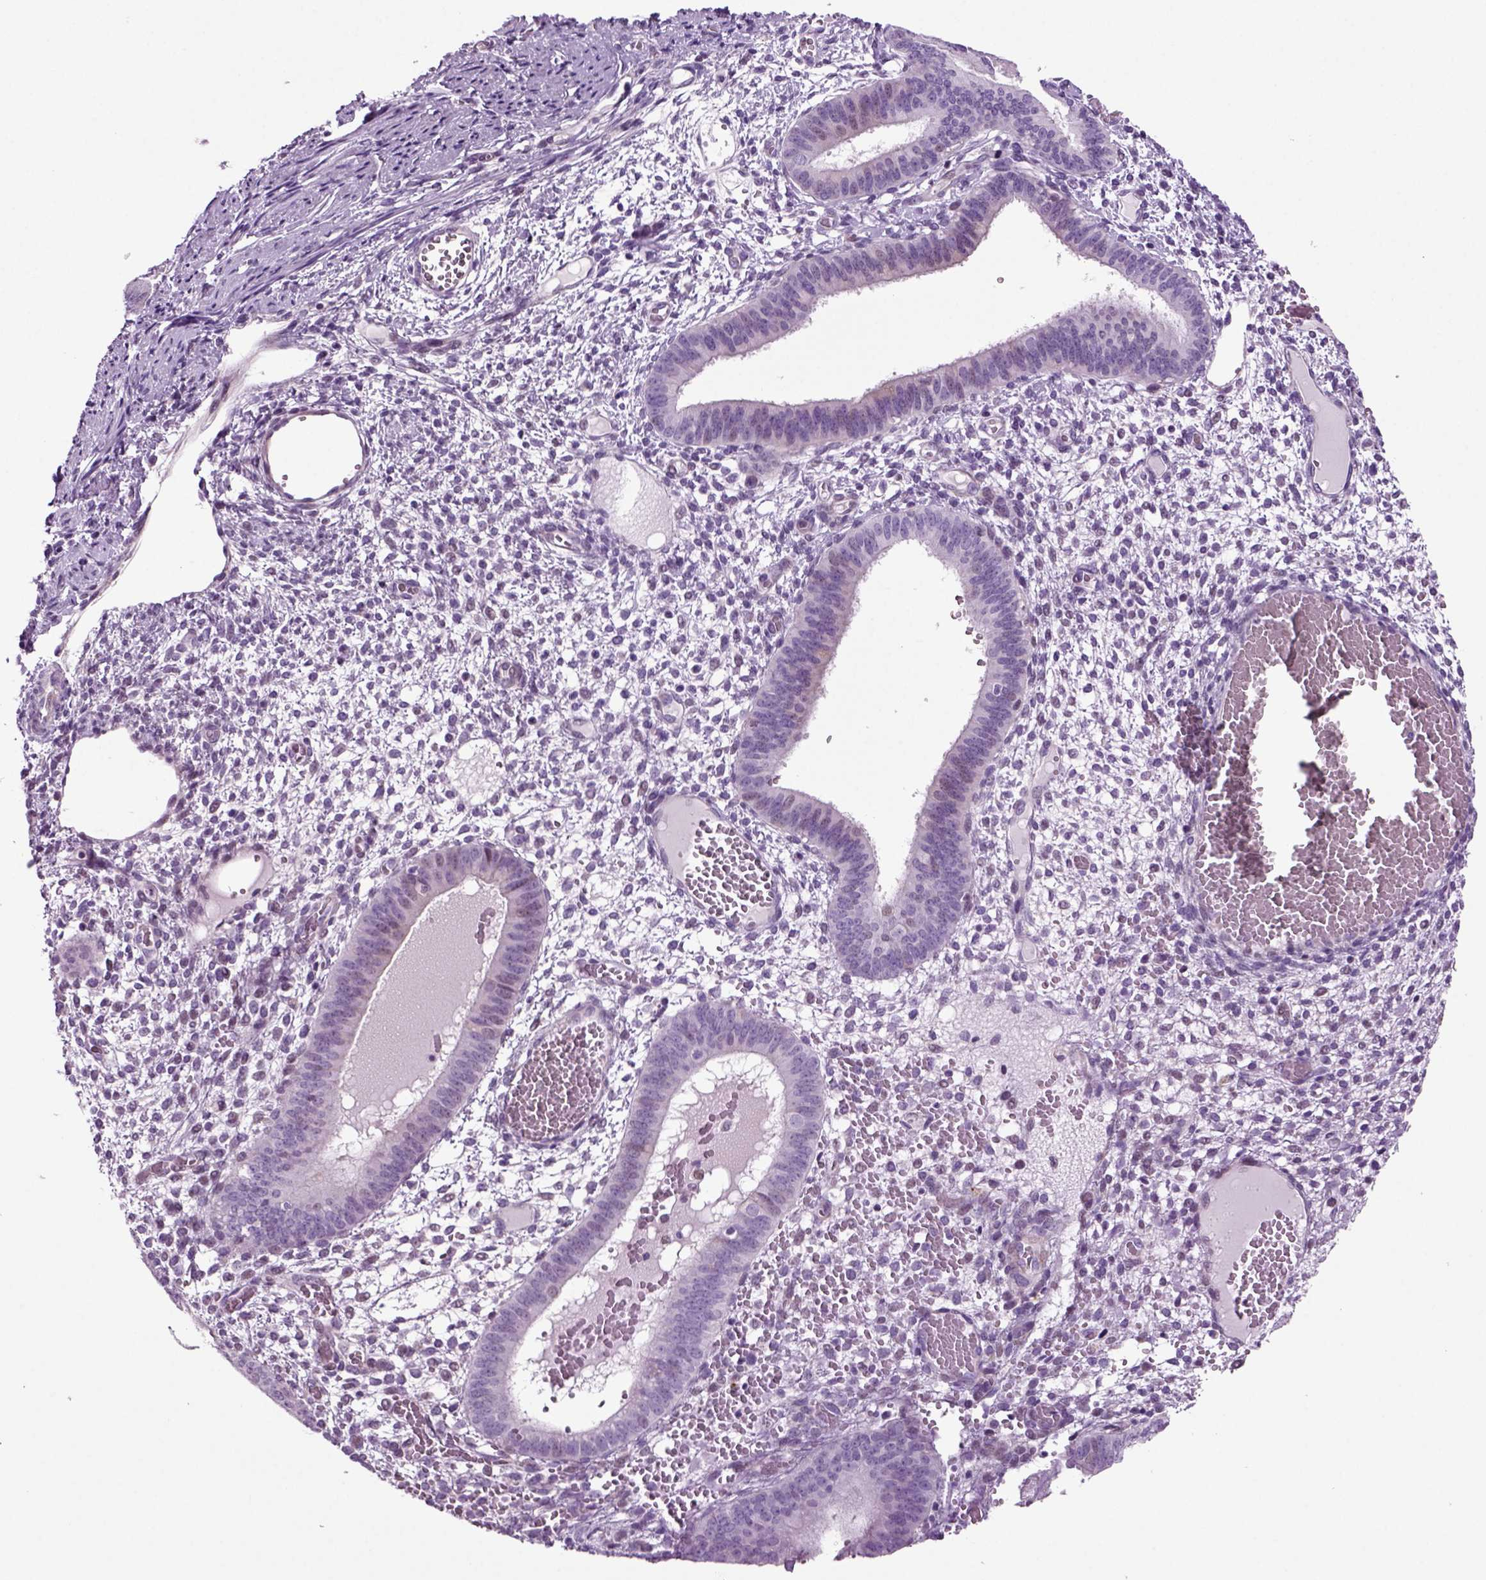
{"staining": {"intensity": "negative", "quantity": "none", "location": "none"}, "tissue": "endometrium", "cell_type": "Cells in endometrial stroma", "image_type": "normal", "snomed": [{"axis": "morphology", "description": "Normal tissue, NOS"}, {"axis": "topography", "description": "Endometrium"}], "caption": "The IHC micrograph has no significant positivity in cells in endometrial stroma of endometrium.", "gene": "ARID3A", "patient": {"sex": "female", "age": 42}}